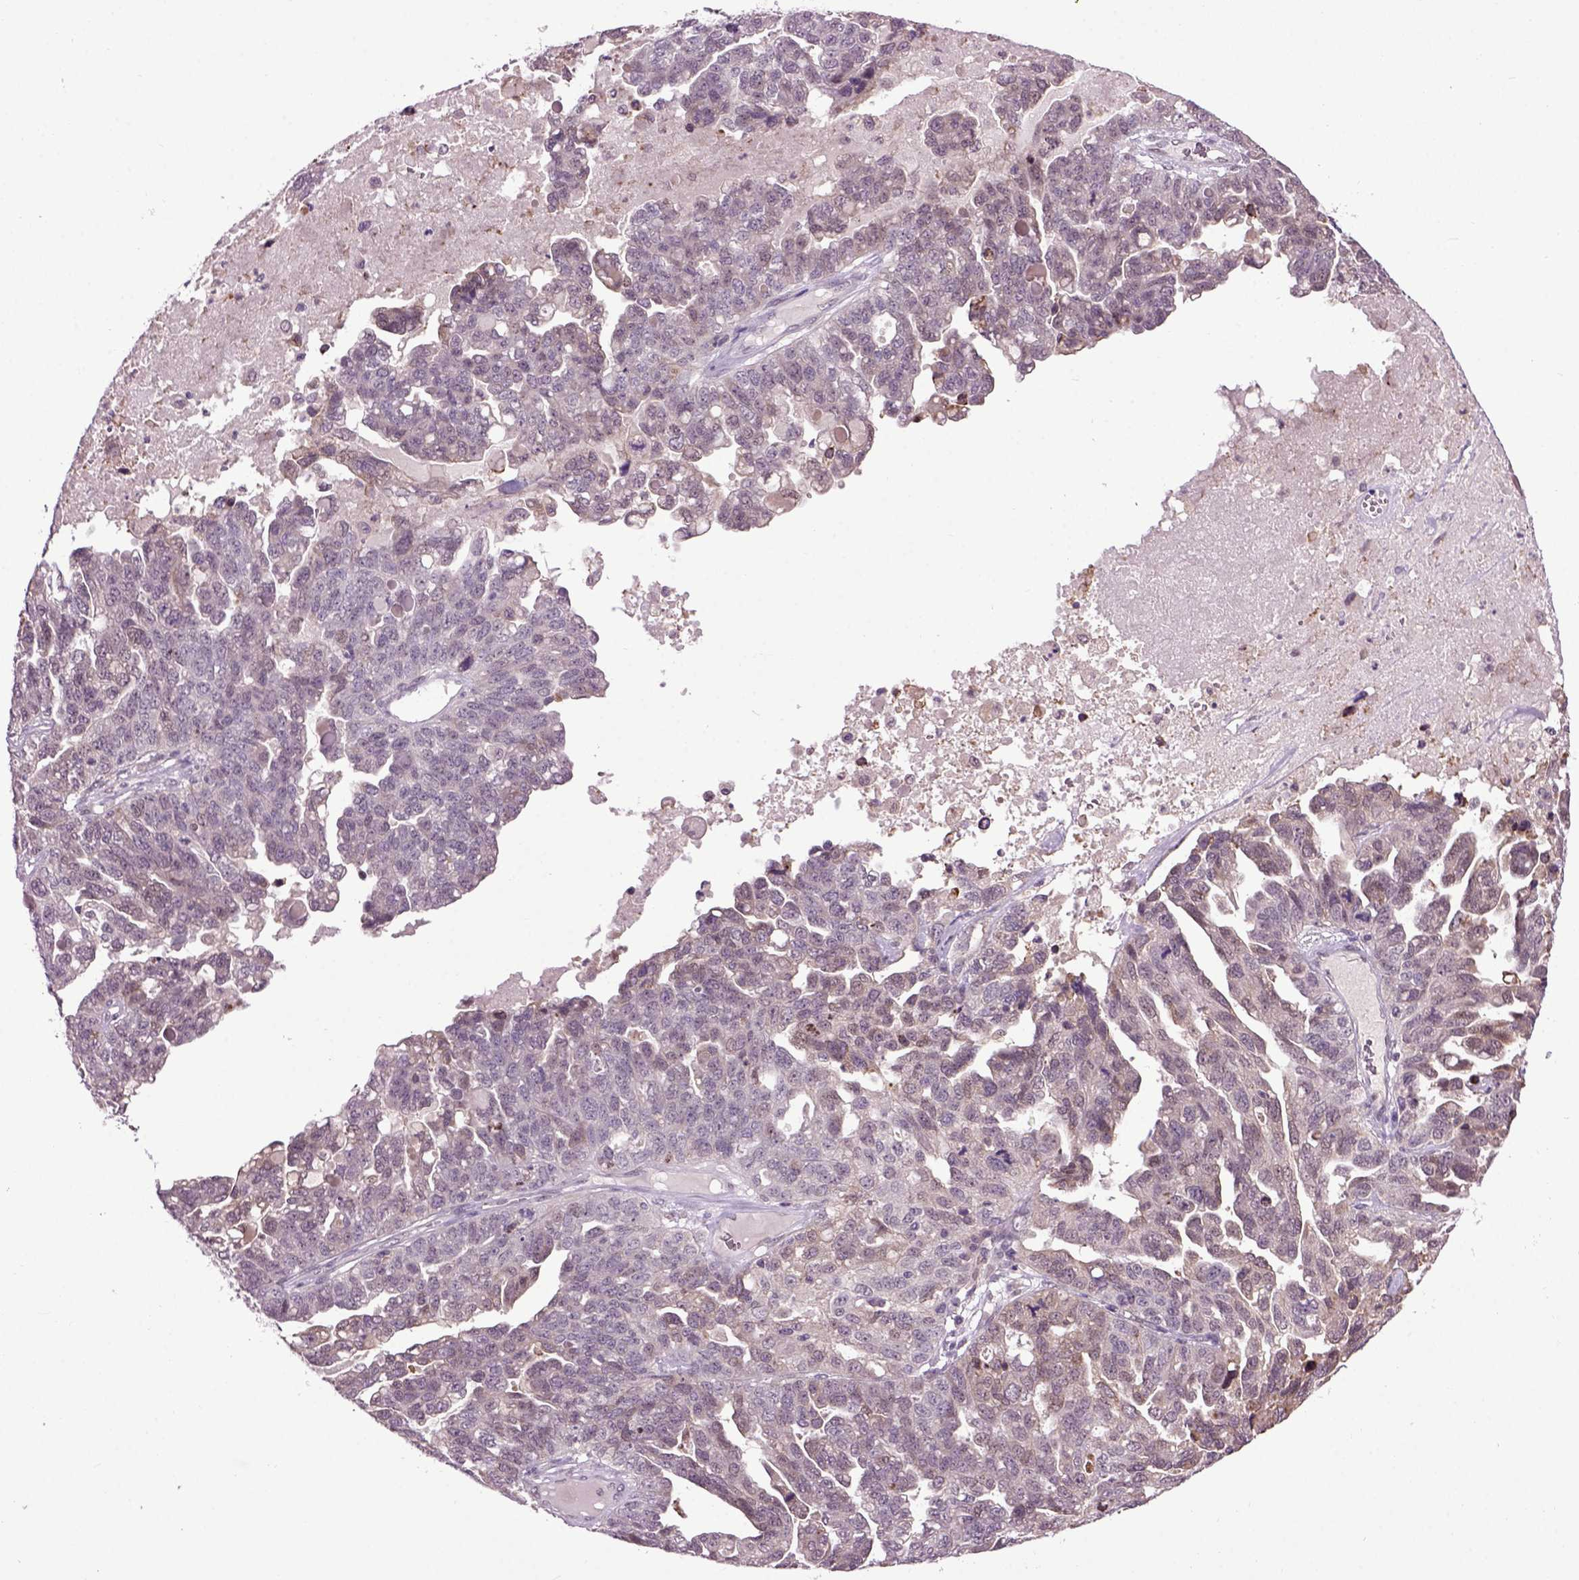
{"staining": {"intensity": "negative", "quantity": "none", "location": "none"}, "tissue": "ovarian cancer", "cell_type": "Tumor cells", "image_type": "cancer", "snomed": [{"axis": "morphology", "description": "Cystadenocarcinoma, serous, NOS"}, {"axis": "topography", "description": "Ovary"}], "caption": "The image shows no significant positivity in tumor cells of serous cystadenocarcinoma (ovarian). The staining is performed using DAB (3,3'-diaminobenzidine) brown chromogen with nuclei counter-stained in using hematoxylin.", "gene": "RAB43", "patient": {"sex": "female", "age": 71}}